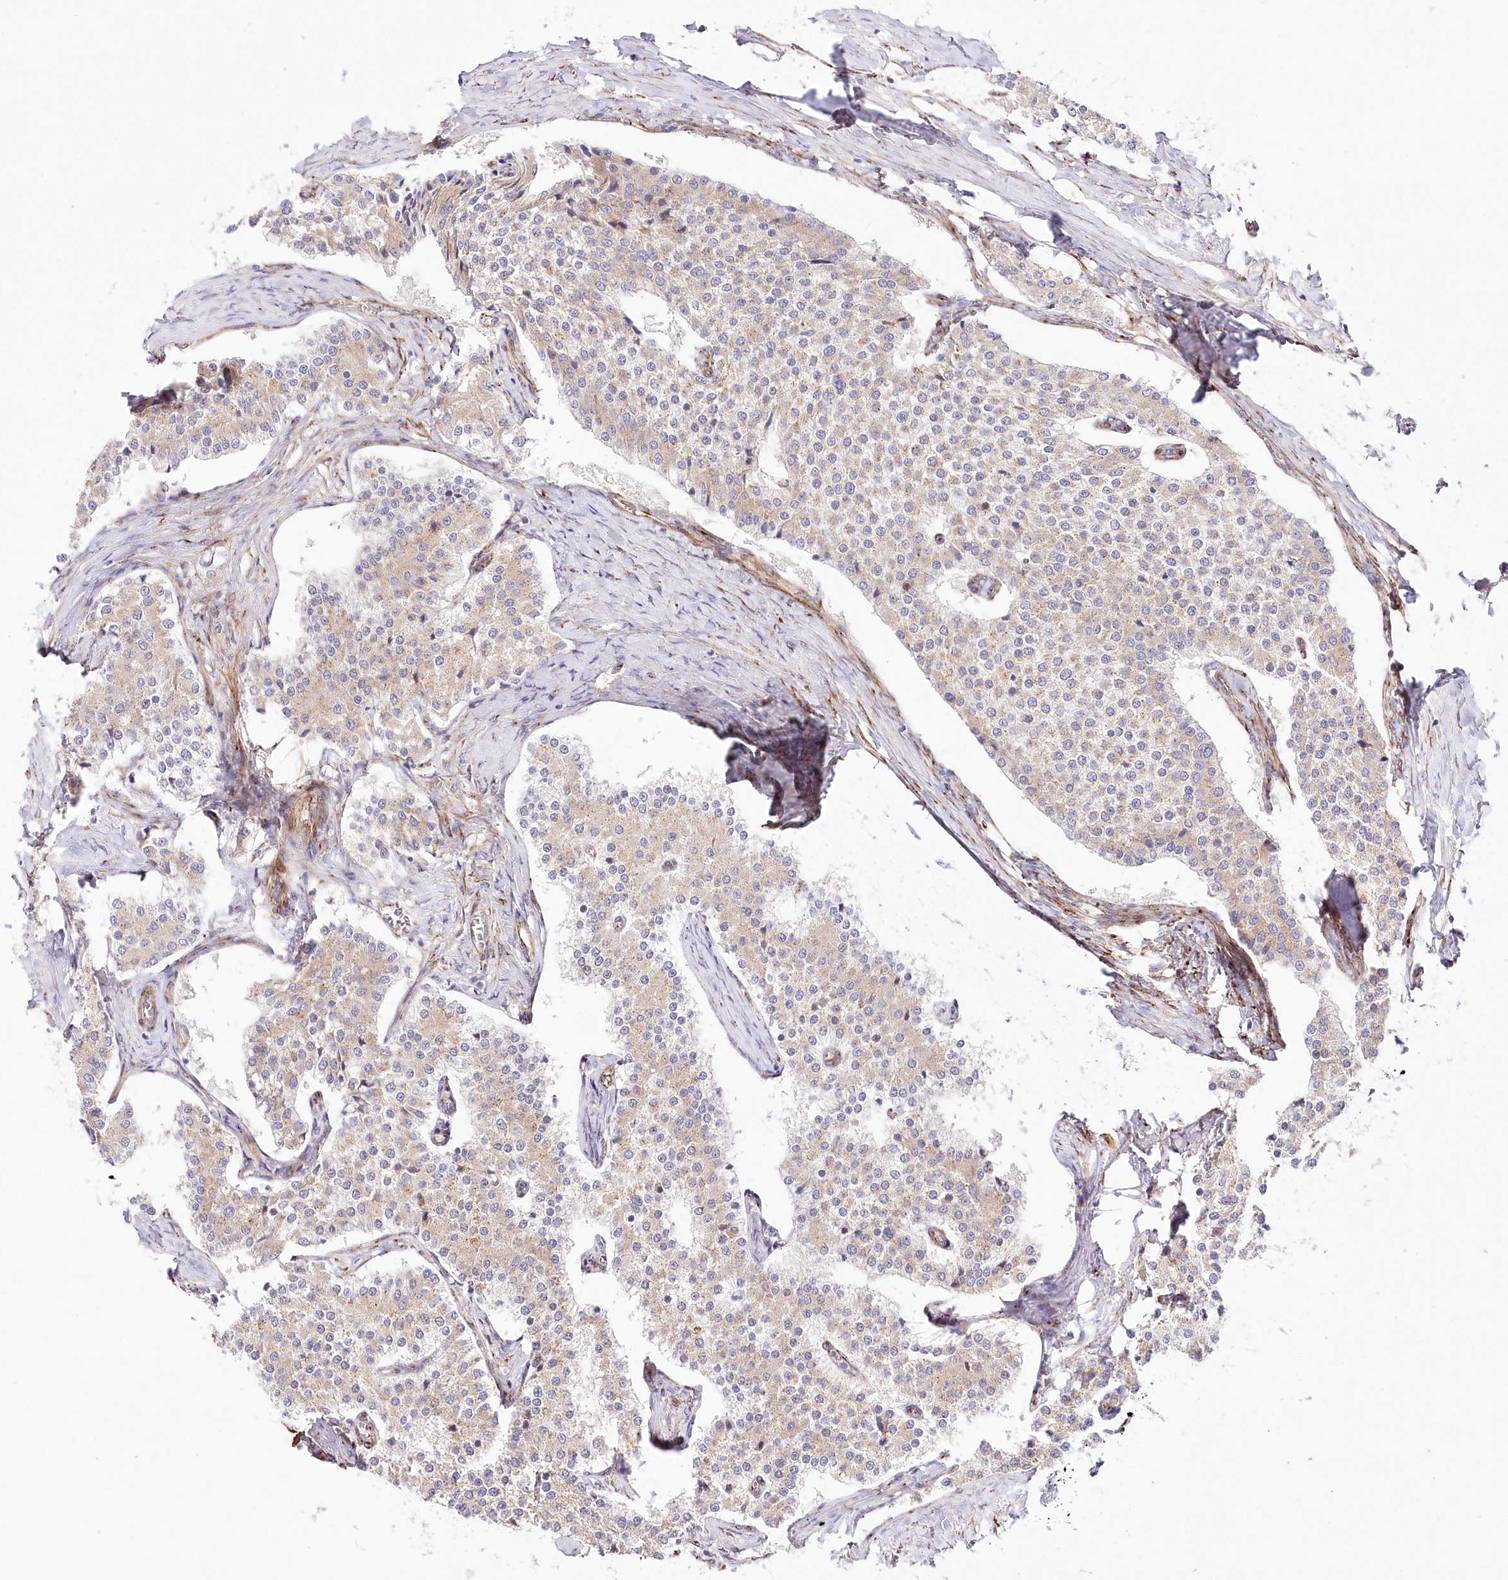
{"staining": {"intensity": "weak", "quantity": "25%-75%", "location": "cytoplasmic/membranous"}, "tissue": "carcinoid", "cell_type": "Tumor cells", "image_type": "cancer", "snomed": [{"axis": "morphology", "description": "Carcinoid, malignant, NOS"}, {"axis": "topography", "description": "Colon"}], "caption": "Carcinoid stained with a protein marker demonstrates weak staining in tumor cells.", "gene": "ABRAXAS2", "patient": {"sex": "female", "age": 52}}